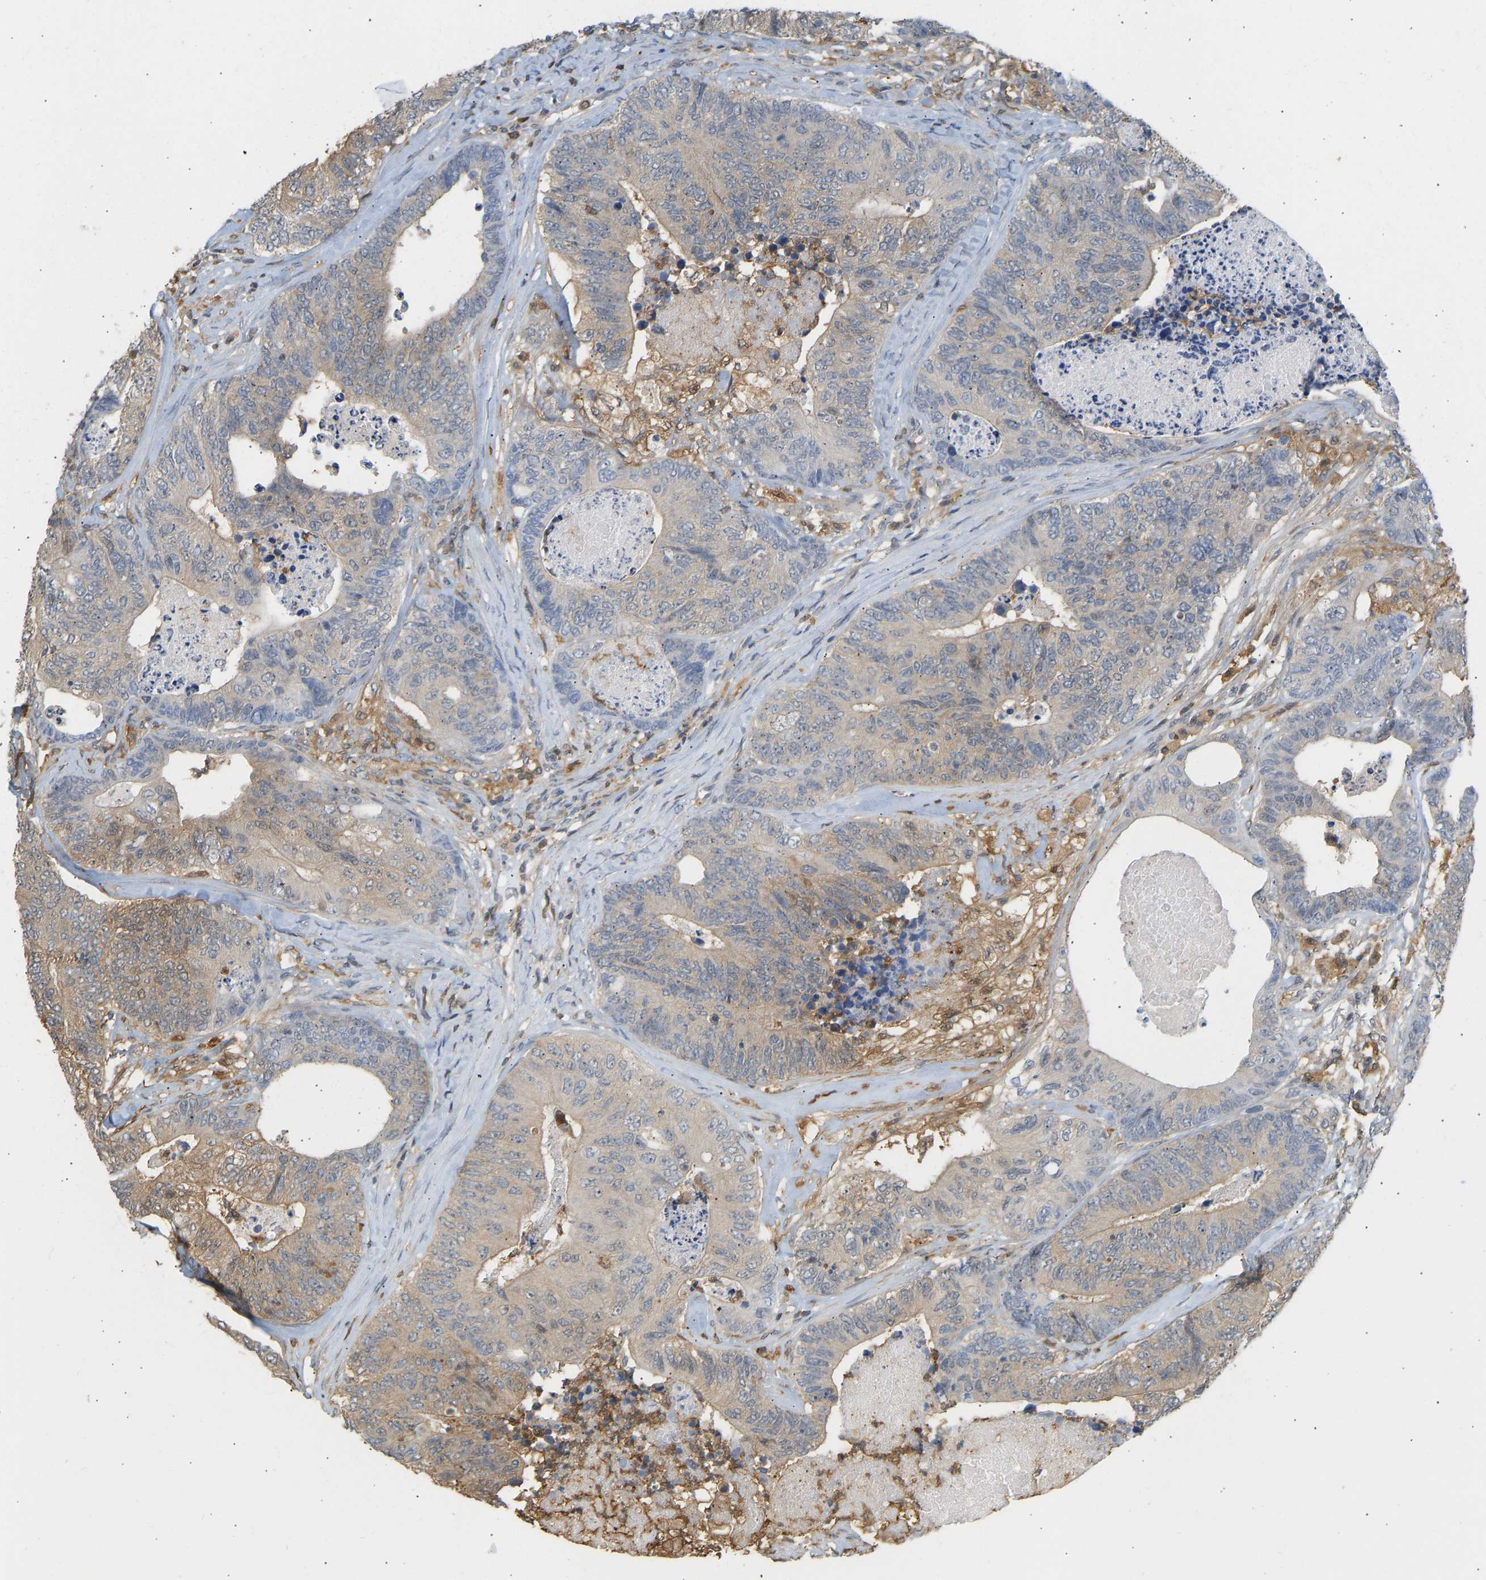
{"staining": {"intensity": "moderate", "quantity": "25%-75%", "location": "cytoplasmic/membranous"}, "tissue": "colorectal cancer", "cell_type": "Tumor cells", "image_type": "cancer", "snomed": [{"axis": "morphology", "description": "Adenocarcinoma, NOS"}, {"axis": "topography", "description": "Colon"}], "caption": "This micrograph shows colorectal cancer stained with immunohistochemistry (IHC) to label a protein in brown. The cytoplasmic/membranous of tumor cells show moderate positivity for the protein. Nuclei are counter-stained blue.", "gene": "ENO1", "patient": {"sex": "female", "age": 67}}